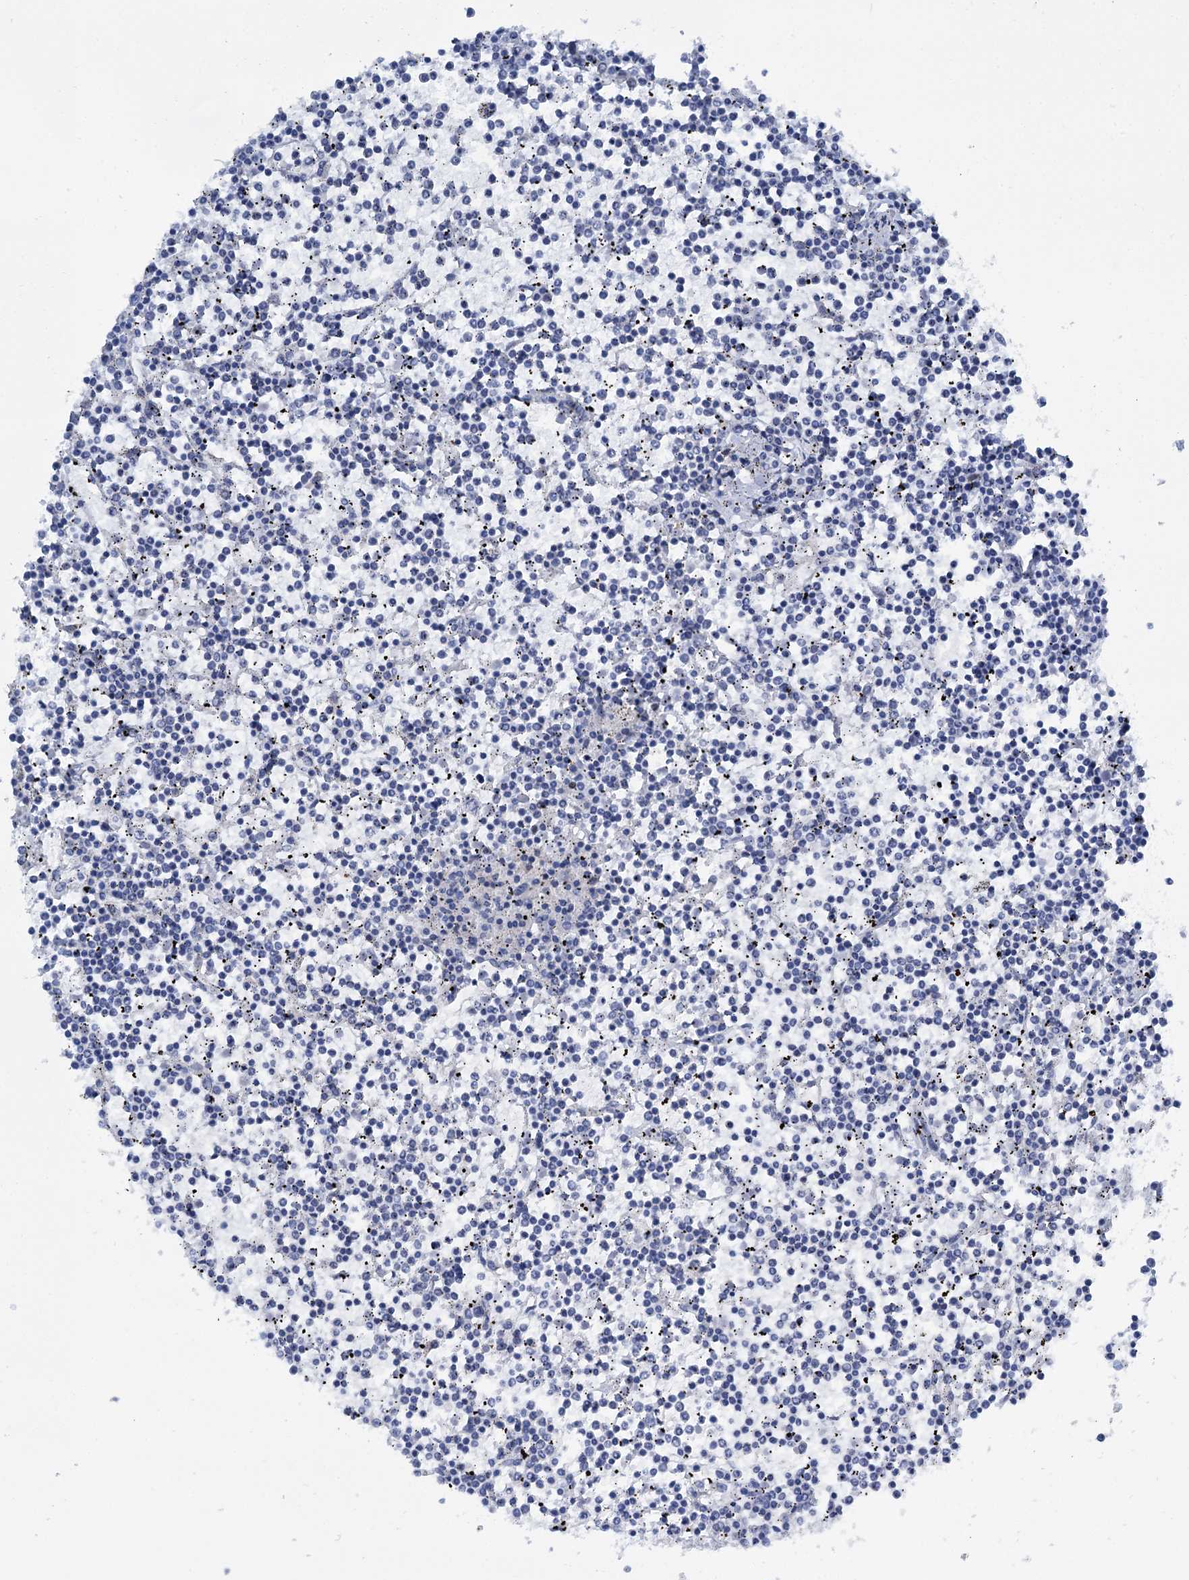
{"staining": {"intensity": "negative", "quantity": "none", "location": "none"}, "tissue": "lymphoma", "cell_type": "Tumor cells", "image_type": "cancer", "snomed": [{"axis": "morphology", "description": "Malignant lymphoma, non-Hodgkin's type, Low grade"}, {"axis": "topography", "description": "Spleen"}], "caption": "An image of lymphoma stained for a protein reveals no brown staining in tumor cells. (IHC, brightfield microscopy, high magnification).", "gene": "SREK1", "patient": {"sex": "female", "age": 19}}